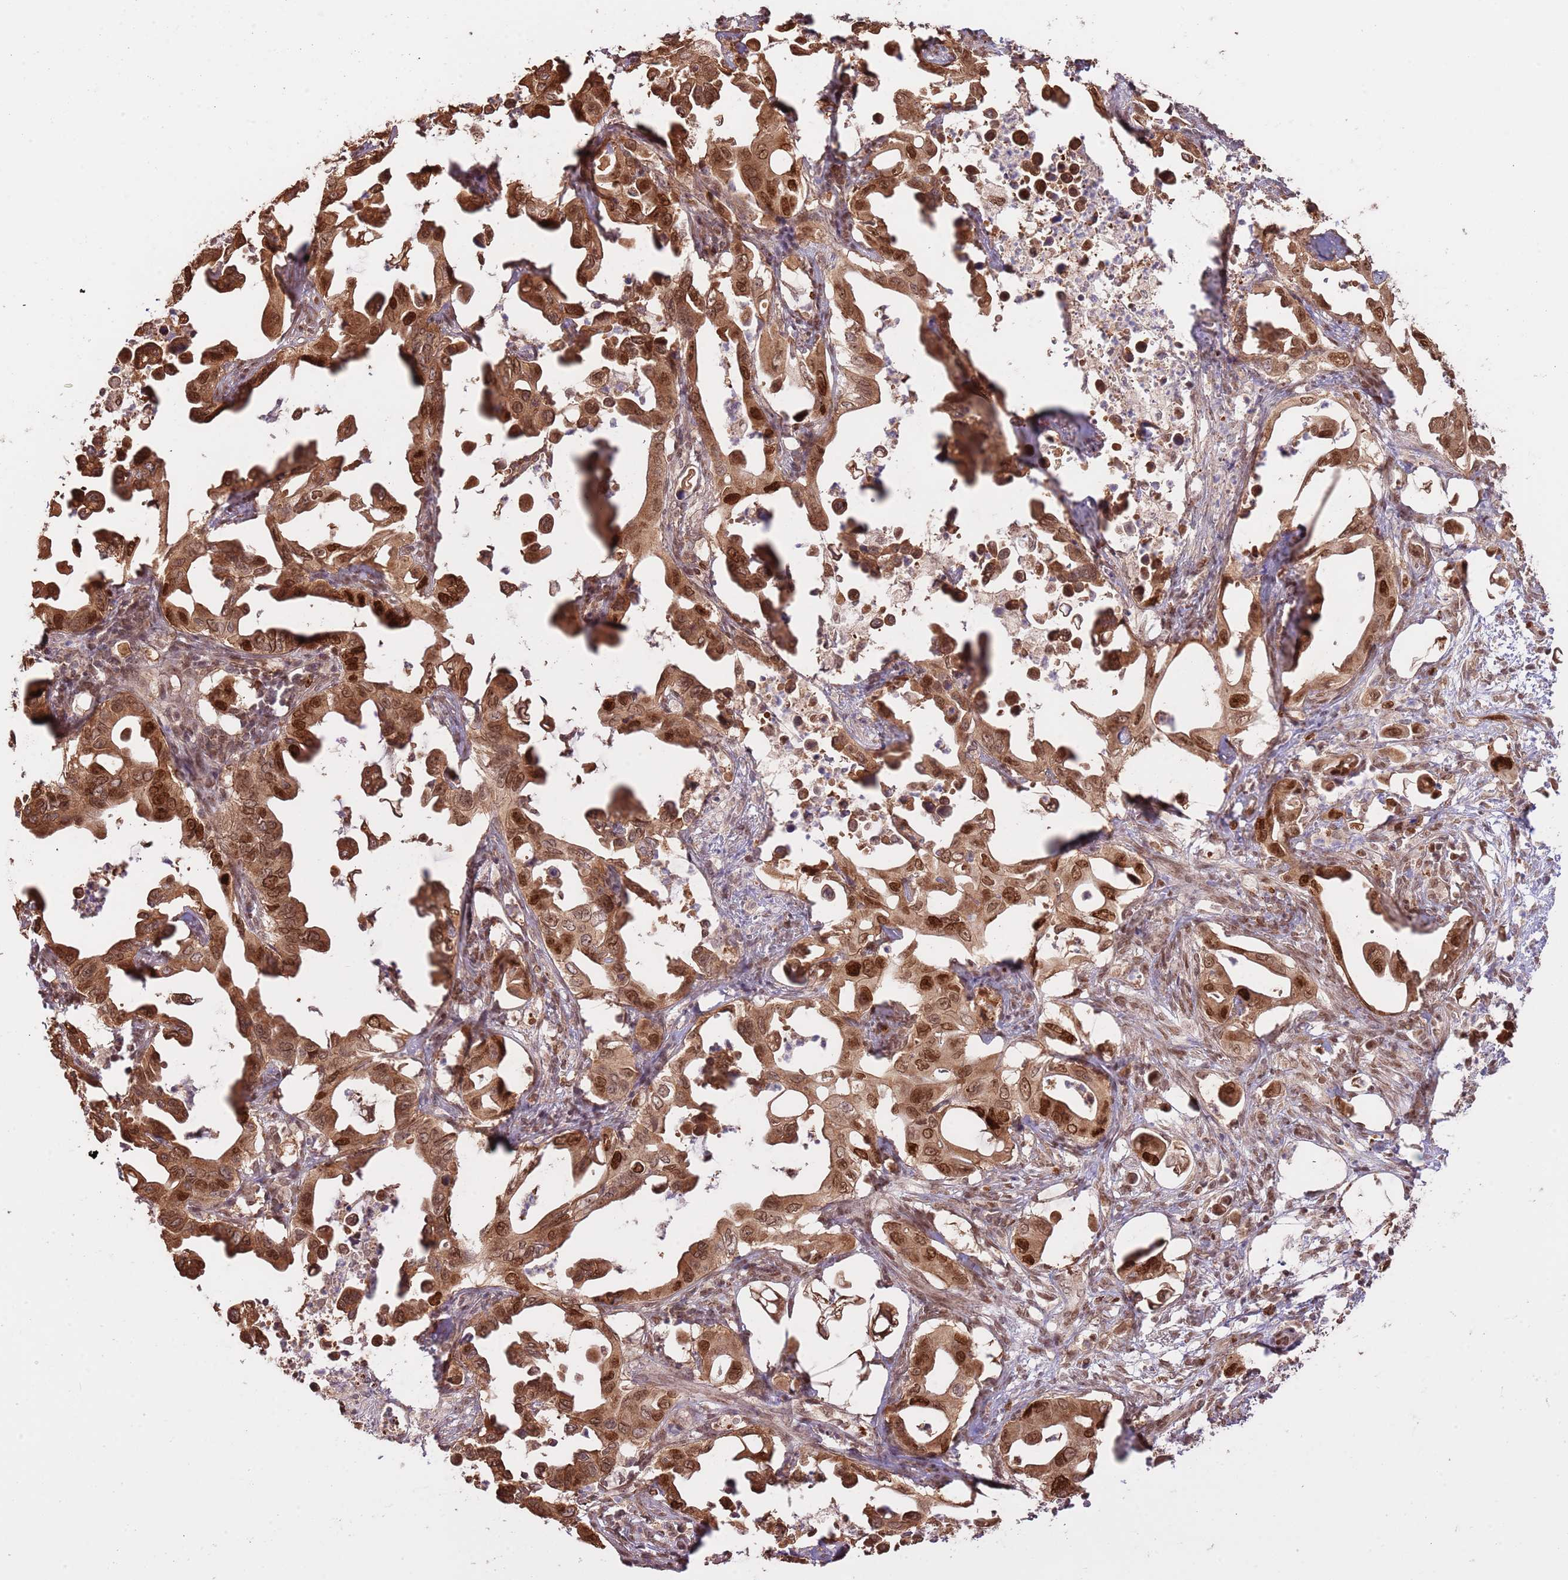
{"staining": {"intensity": "strong", "quantity": ">75%", "location": "cytoplasmic/membranous,nuclear"}, "tissue": "pancreatic cancer", "cell_type": "Tumor cells", "image_type": "cancer", "snomed": [{"axis": "morphology", "description": "Adenocarcinoma, NOS"}, {"axis": "topography", "description": "Pancreas"}], "caption": "Tumor cells reveal high levels of strong cytoplasmic/membranous and nuclear staining in about >75% of cells in pancreatic adenocarcinoma.", "gene": "RIF1", "patient": {"sex": "male", "age": 61}}